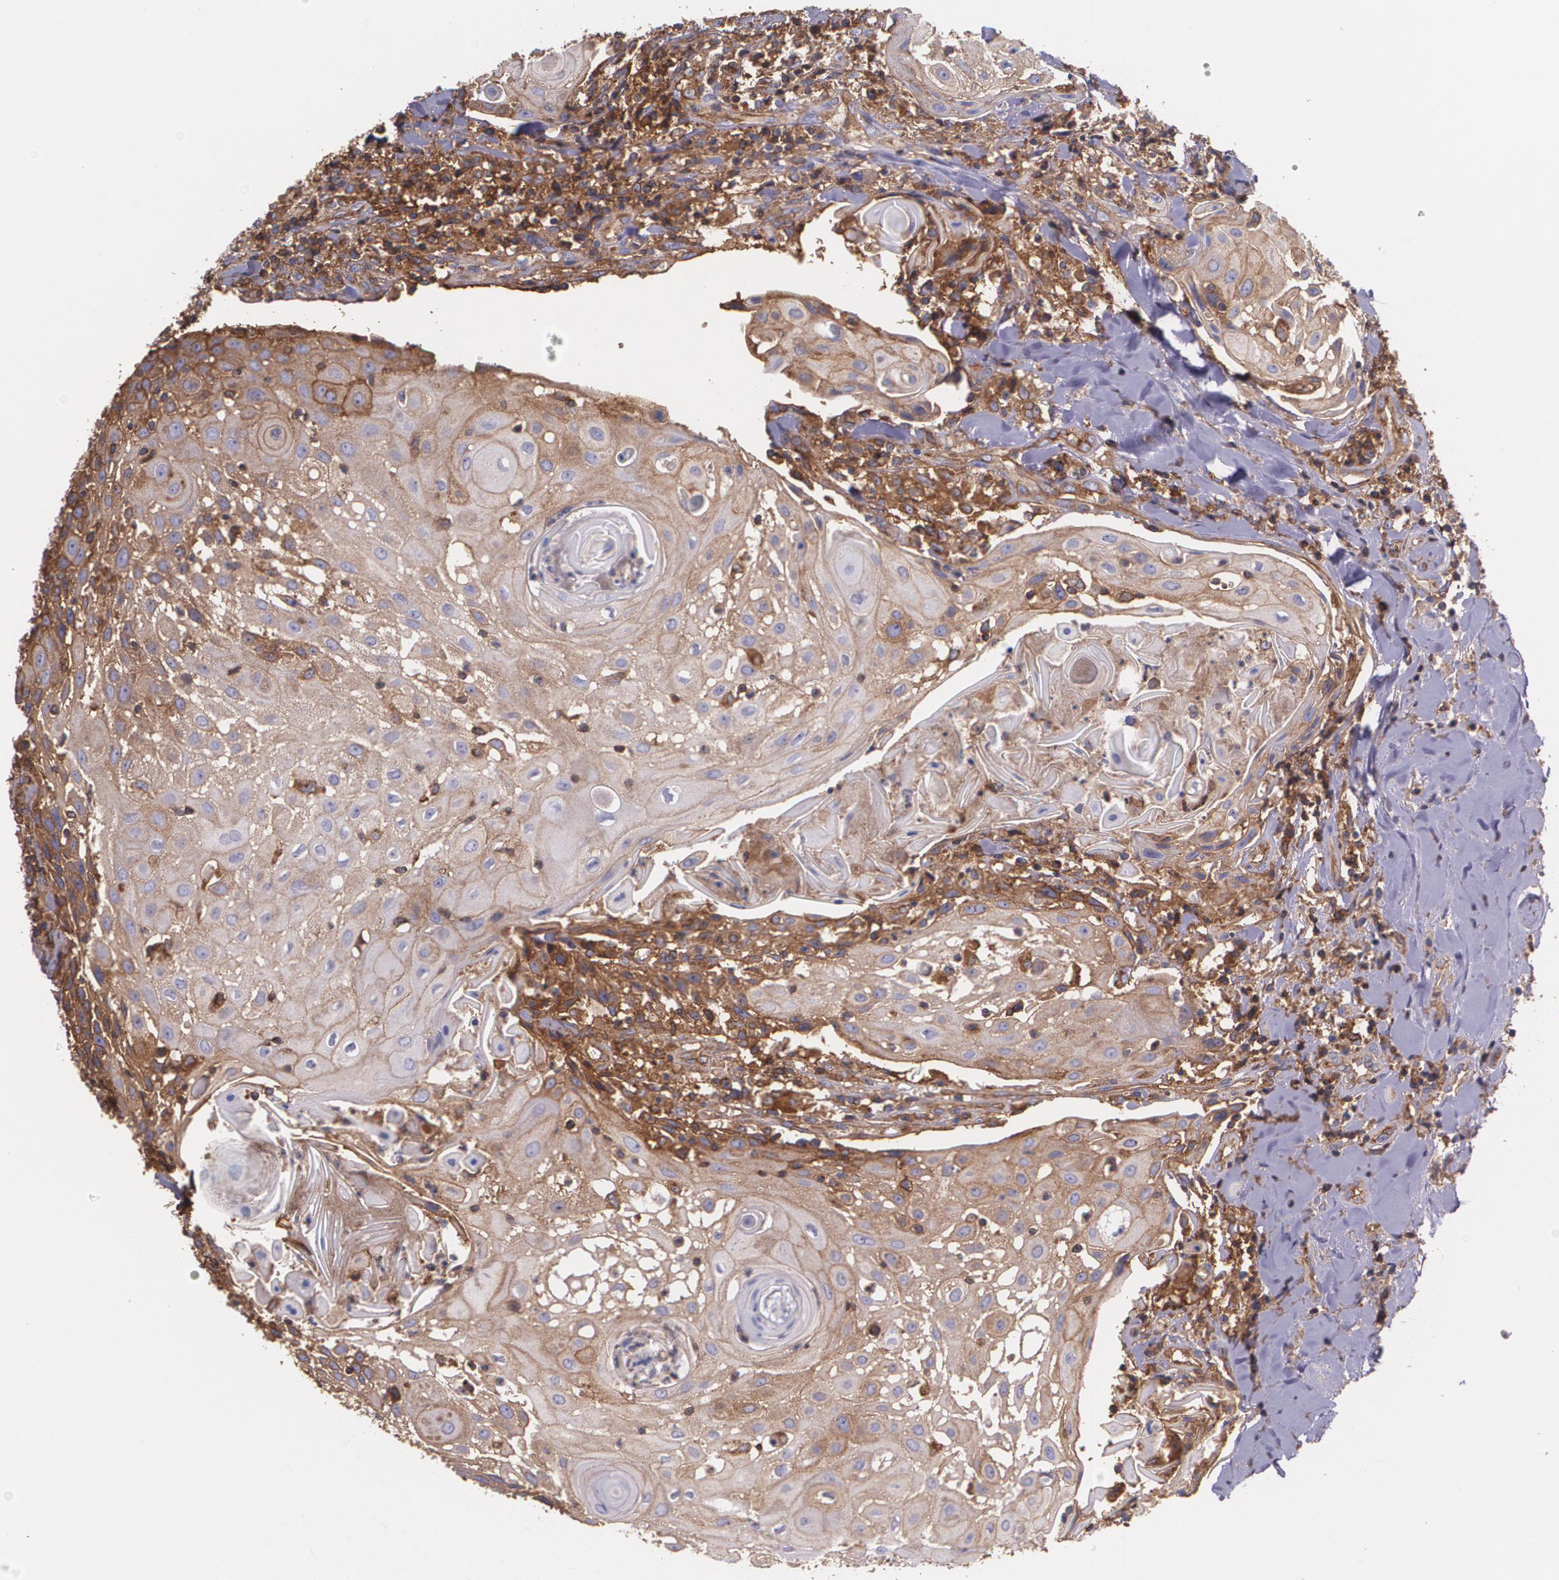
{"staining": {"intensity": "weak", "quantity": "25%-75%", "location": "cytoplasmic/membranous"}, "tissue": "head and neck cancer", "cell_type": "Tumor cells", "image_type": "cancer", "snomed": [{"axis": "morphology", "description": "Squamous cell carcinoma, NOS"}, {"axis": "topography", "description": "Oral tissue"}, {"axis": "topography", "description": "Head-Neck"}], "caption": "High-magnification brightfield microscopy of head and neck squamous cell carcinoma stained with DAB (brown) and counterstained with hematoxylin (blue). tumor cells exhibit weak cytoplasmic/membranous positivity is seen in approximately25%-75% of cells.", "gene": "B2M", "patient": {"sex": "female", "age": 82}}